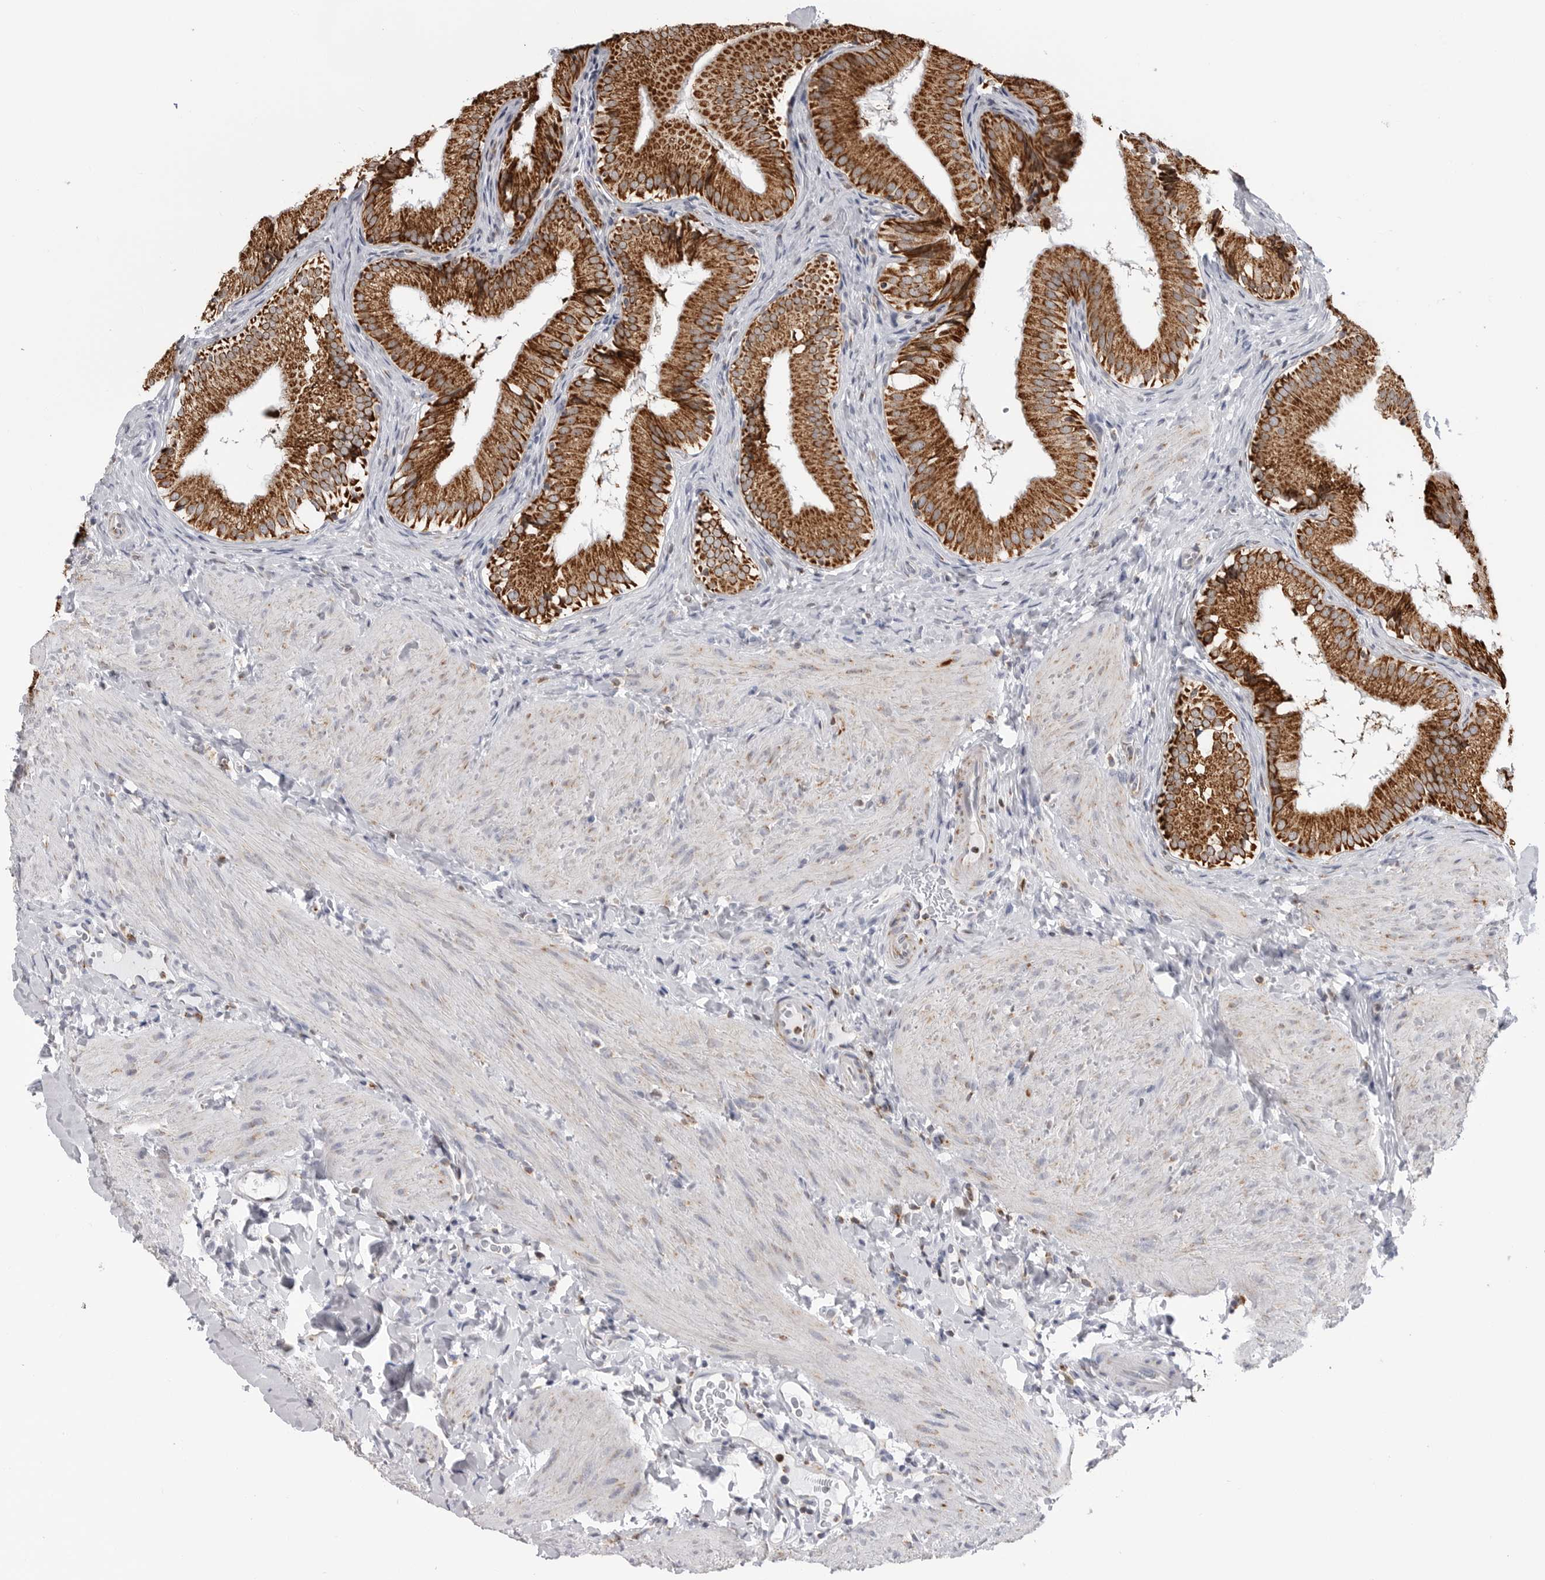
{"staining": {"intensity": "strong", "quantity": ">75%", "location": "cytoplasmic/membranous"}, "tissue": "gallbladder", "cell_type": "Glandular cells", "image_type": "normal", "snomed": [{"axis": "morphology", "description": "Normal tissue, NOS"}, {"axis": "topography", "description": "Gallbladder"}], "caption": "Protein staining by IHC reveals strong cytoplasmic/membranous positivity in approximately >75% of glandular cells in unremarkable gallbladder. (Brightfield microscopy of DAB IHC at high magnification).", "gene": "COX5A", "patient": {"sex": "female", "age": 30}}